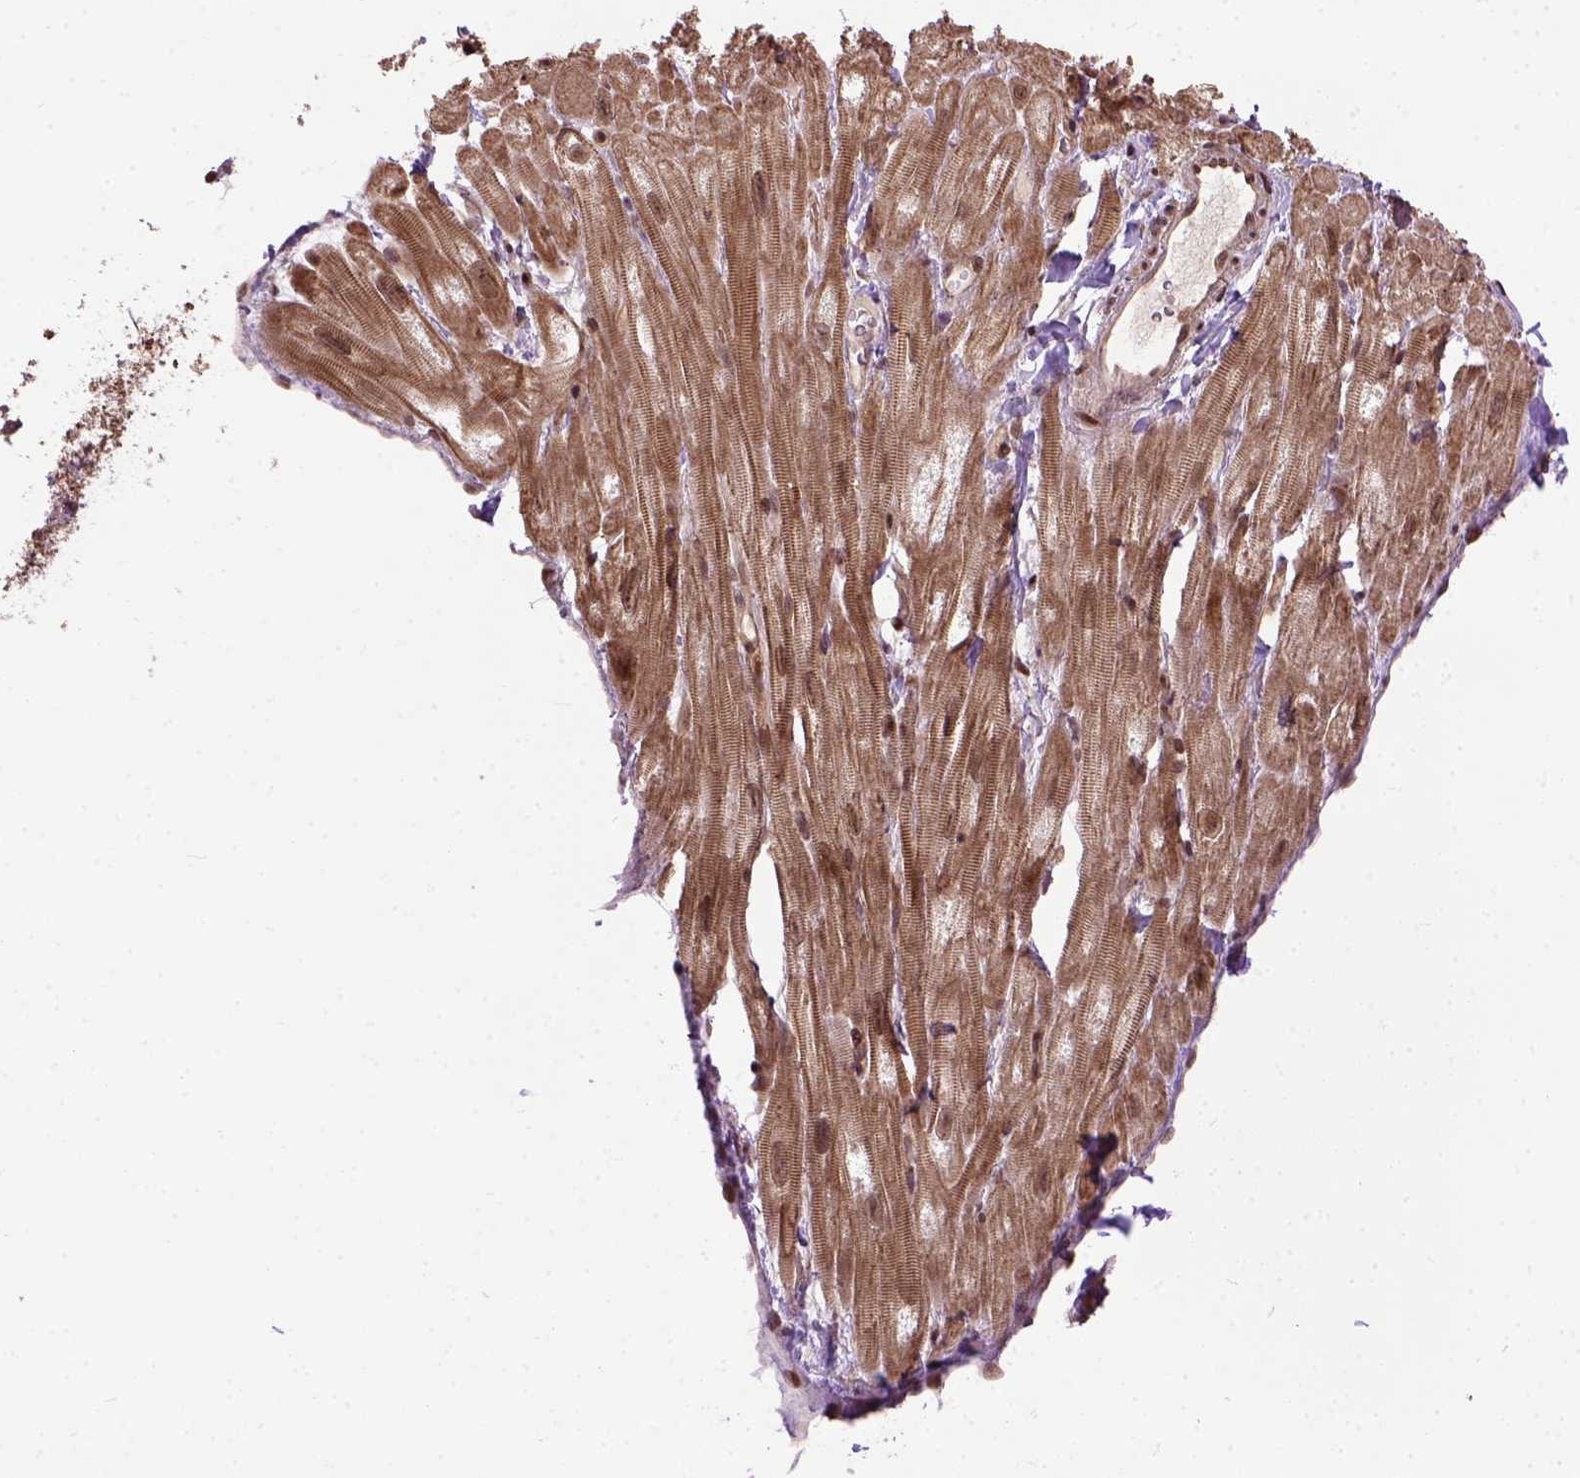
{"staining": {"intensity": "moderate", "quantity": ">75%", "location": "cytoplasmic/membranous,nuclear"}, "tissue": "heart muscle", "cell_type": "Cardiomyocytes", "image_type": "normal", "snomed": [{"axis": "morphology", "description": "Normal tissue, NOS"}, {"axis": "topography", "description": "Heart"}], "caption": "IHC photomicrograph of normal heart muscle: human heart muscle stained using immunohistochemistry displays medium levels of moderate protein expression localized specifically in the cytoplasmic/membranous,nuclear of cardiomyocytes, appearing as a cytoplasmic/membranous,nuclear brown color.", "gene": "ZNF630", "patient": {"sex": "female", "age": 62}}